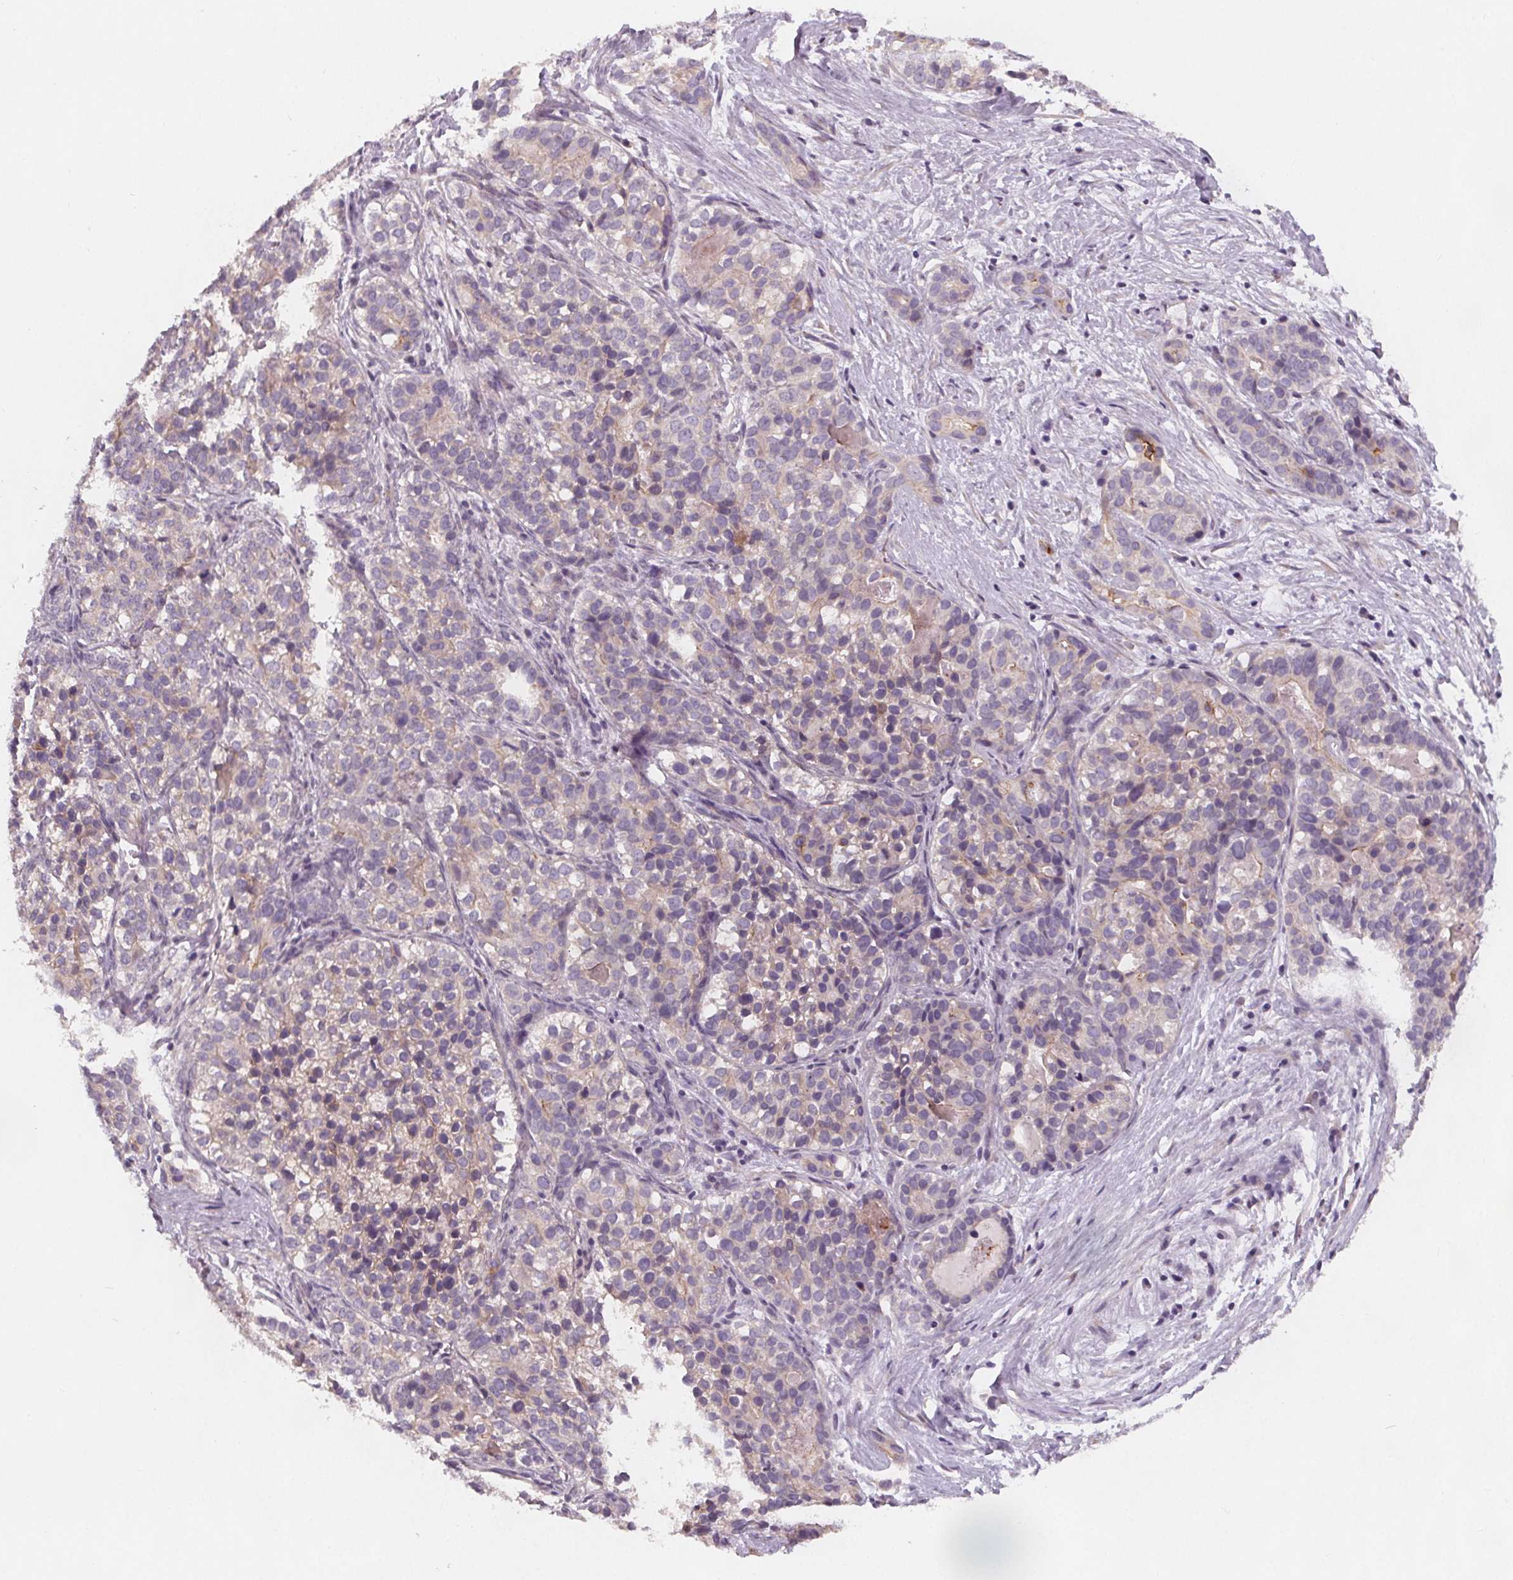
{"staining": {"intensity": "weak", "quantity": "<25%", "location": "cytoplasmic/membranous"}, "tissue": "liver cancer", "cell_type": "Tumor cells", "image_type": "cancer", "snomed": [{"axis": "morphology", "description": "Cholangiocarcinoma"}, {"axis": "topography", "description": "Liver"}], "caption": "High magnification brightfield microscopy of liver cancer (cholangiocarcinoma) stained with DAB (3,3'-diaminobenzidine) (brown) and counterstained with hematoxylin (blue): tumor cells show no significant expression.", "gene": "VNN1", "patient": {"sex": "male", "age": 56}}